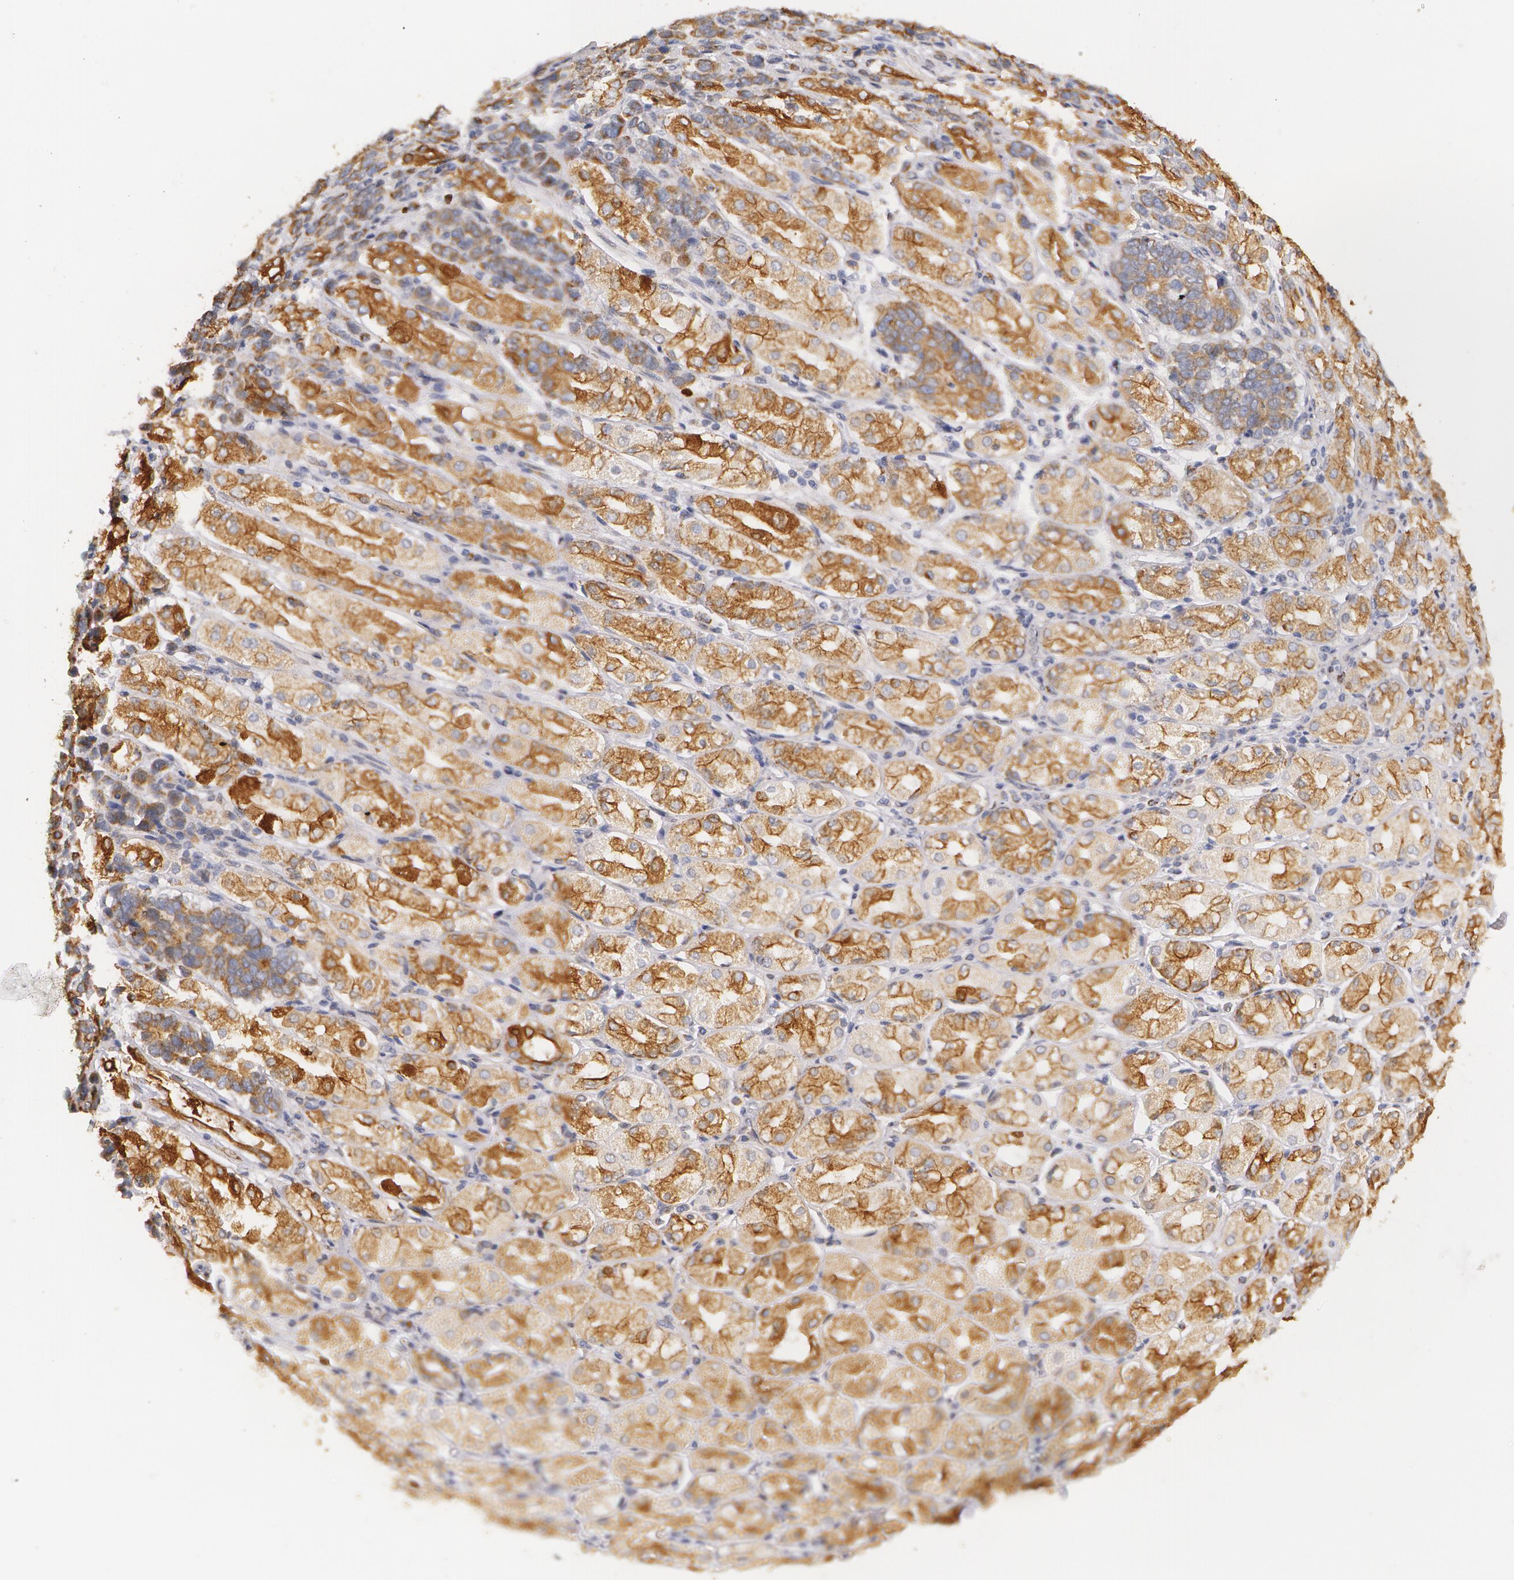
{"staining": {"intensity": "moderate", "quantity": ">75%", "location": "cytoplasmic/membranous"}, "tissue": "stomach cancer", "cell_type": "Tumor cells", "image_type": "cancer", "snomed": [{"axis": "morphology", "description": "Adenocarcinoma, NOS"}, {"axis": "topography", "description": "Stomach, upper"}], "caption": "Moderate cytoplasmic/membranous positivity is present in about >75% of tumor cells in stomach adenocarcinoma. The staining was performed using DAB to visualize the protein expression in brown, while the nuclei were stained in blue with hematoxylin (Magnification: 20x).", "gene": "KRT18", "patient": {"sex": "male", "age": 71}}